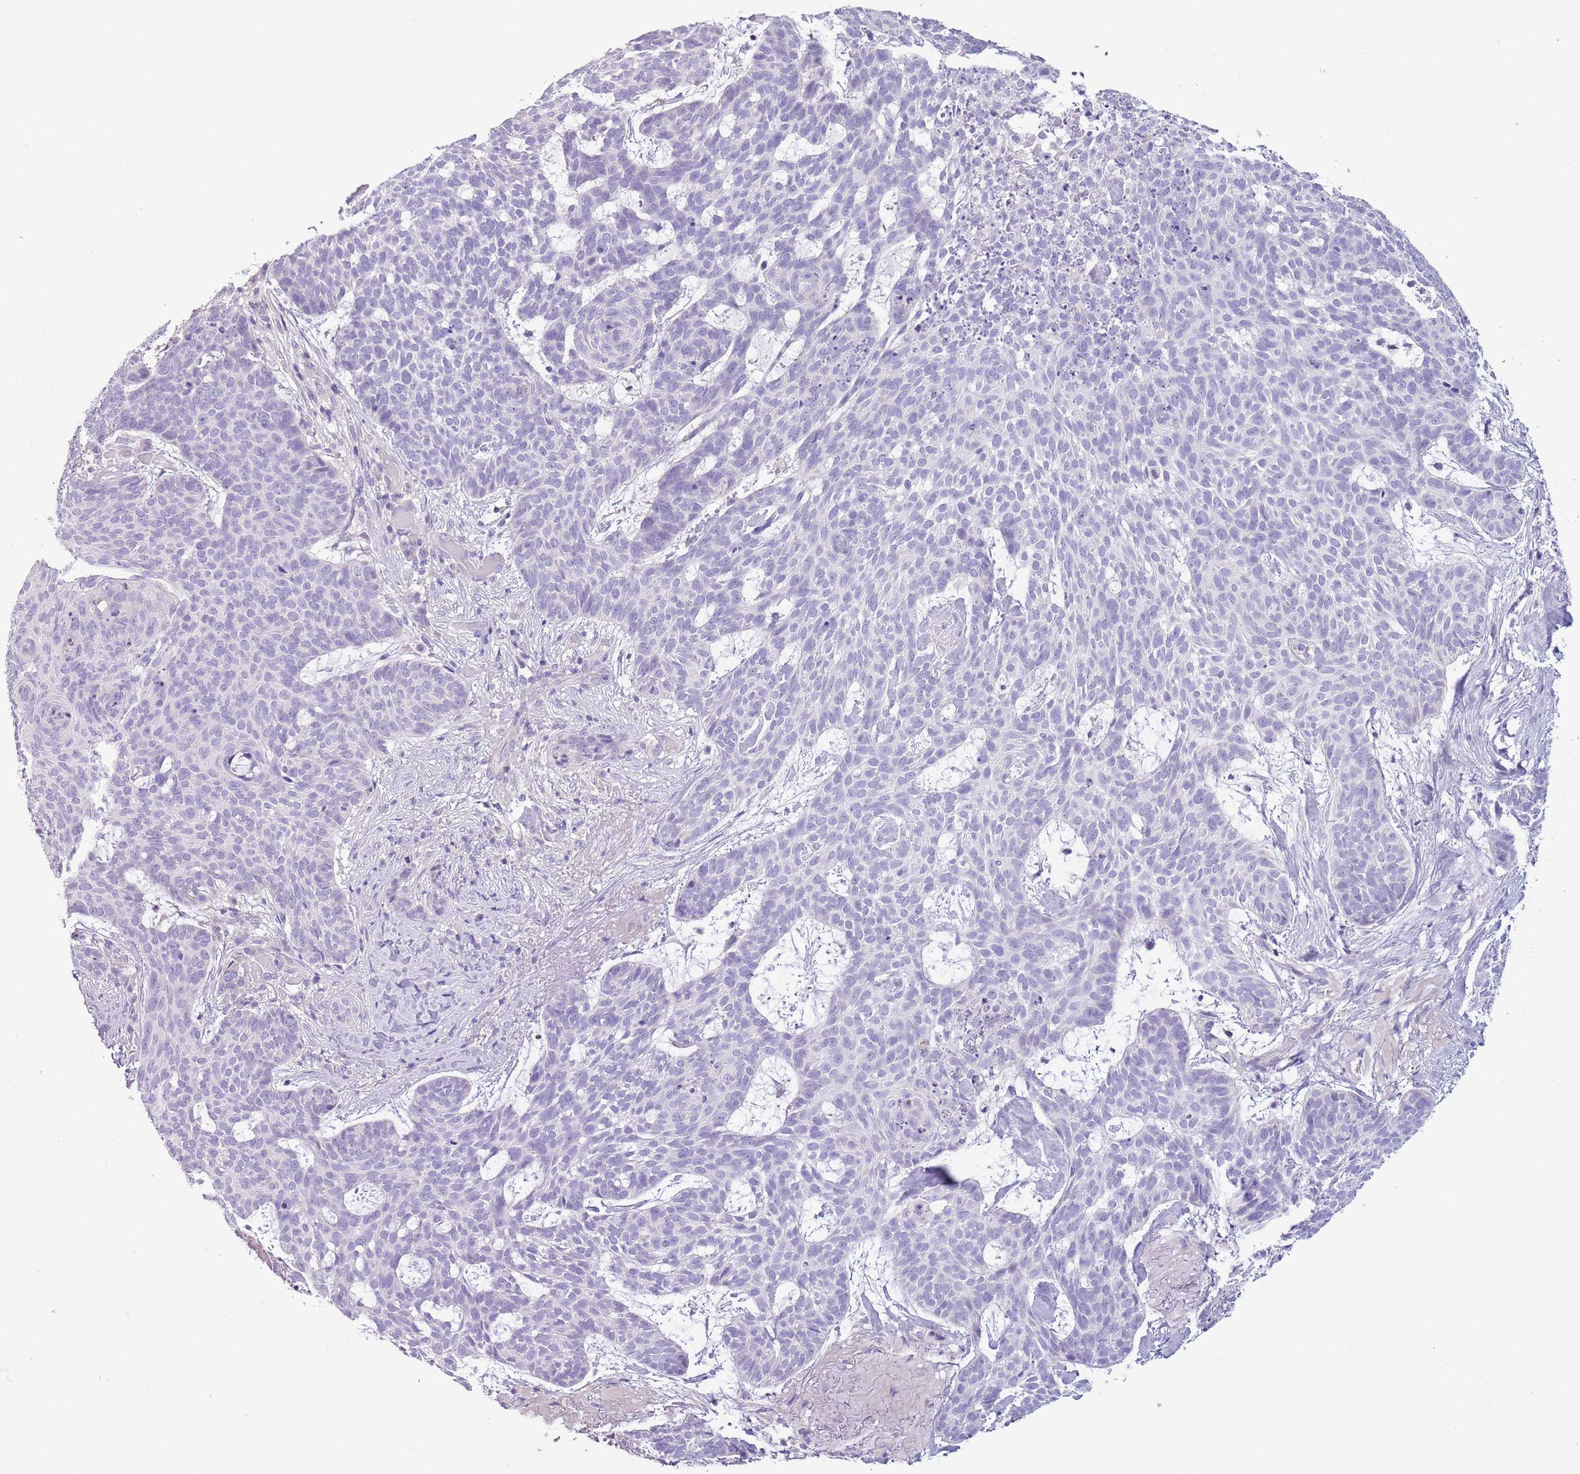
{"staining": {"intensity": "negative", "quantity": "none", "location": "none"}, "tissue": "skin cancer", "cell_type": "Tumor cells", "image_type": "cancer", "snomed": [{"axis": "morphology", "description": "Basal cell carcinoma"}, {"axis": "topography", "description": "Skin"}], "caption": "IHC image of human skin cancer stained for a protein (brown), which shows no staining in tumor cells. The staining was performed using DAB (3,3'-diaminobenzidine) to visualize the protein expression in brown, while the nuclei were stained in blue with hematoxylin (Magnification: 20x).", "gene": "ZNF697", "patient": {"sex": "female", "age": 89}}